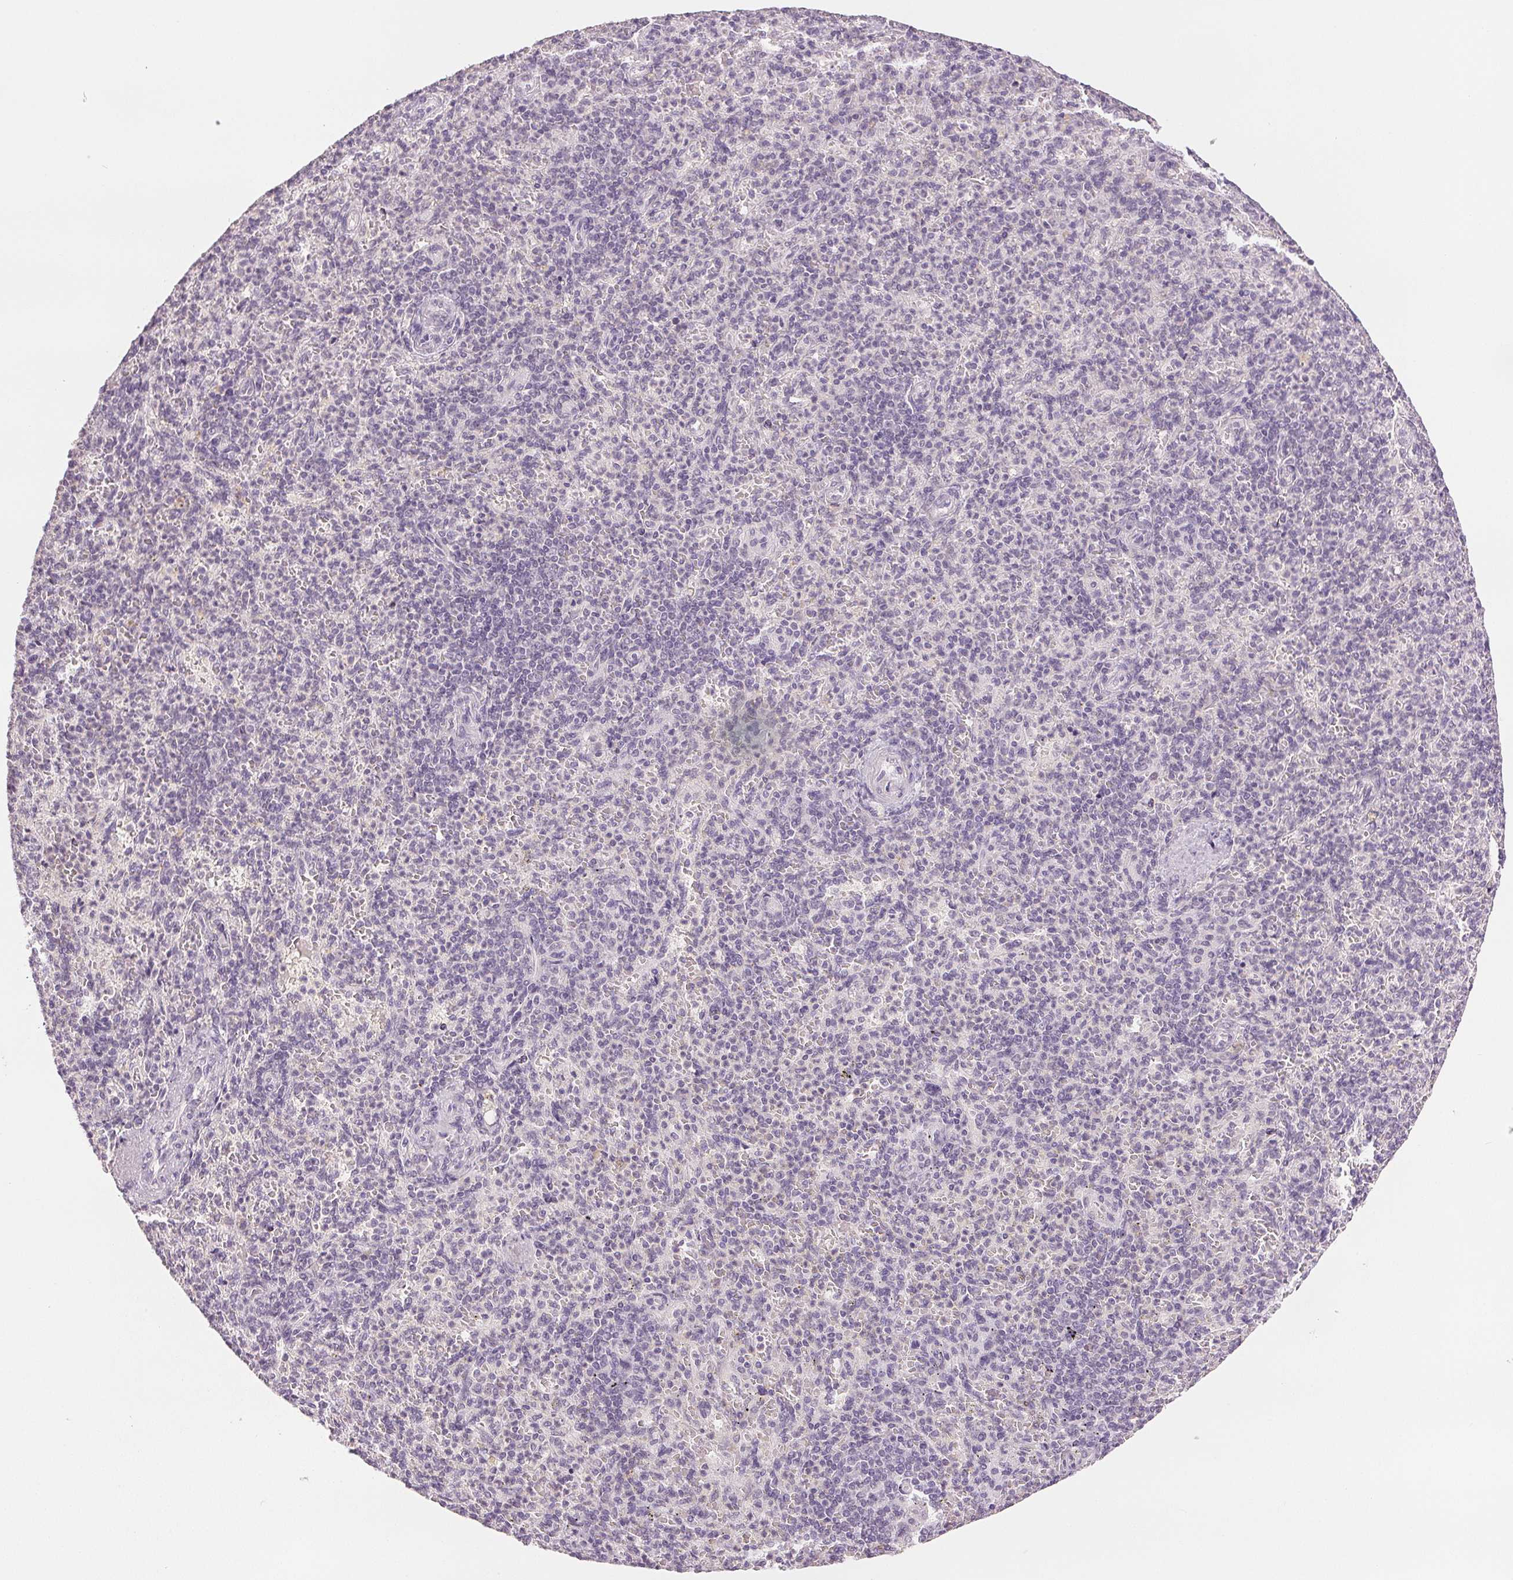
{"staining": {"intensity": "negative", "quantity": "none", "location": "none"}, "tissue": "spleen", "cell_type": "Cells in red pulp", "image_type": "normal", "snomed": [{"axis": "morphology", "description": "Normal tissue, NOS"}, {"axis": "topography", "description": "Spleen"}], "caption": "This photomicrograph is of unremarkable spleen stained with immunohistochemistry to label a protein in brown with the nuclei are counter-stained blue. There is no positivity in cells in red pulp.", "gene": "SCGN", "patient": {"sex": "female", "age": 74}}